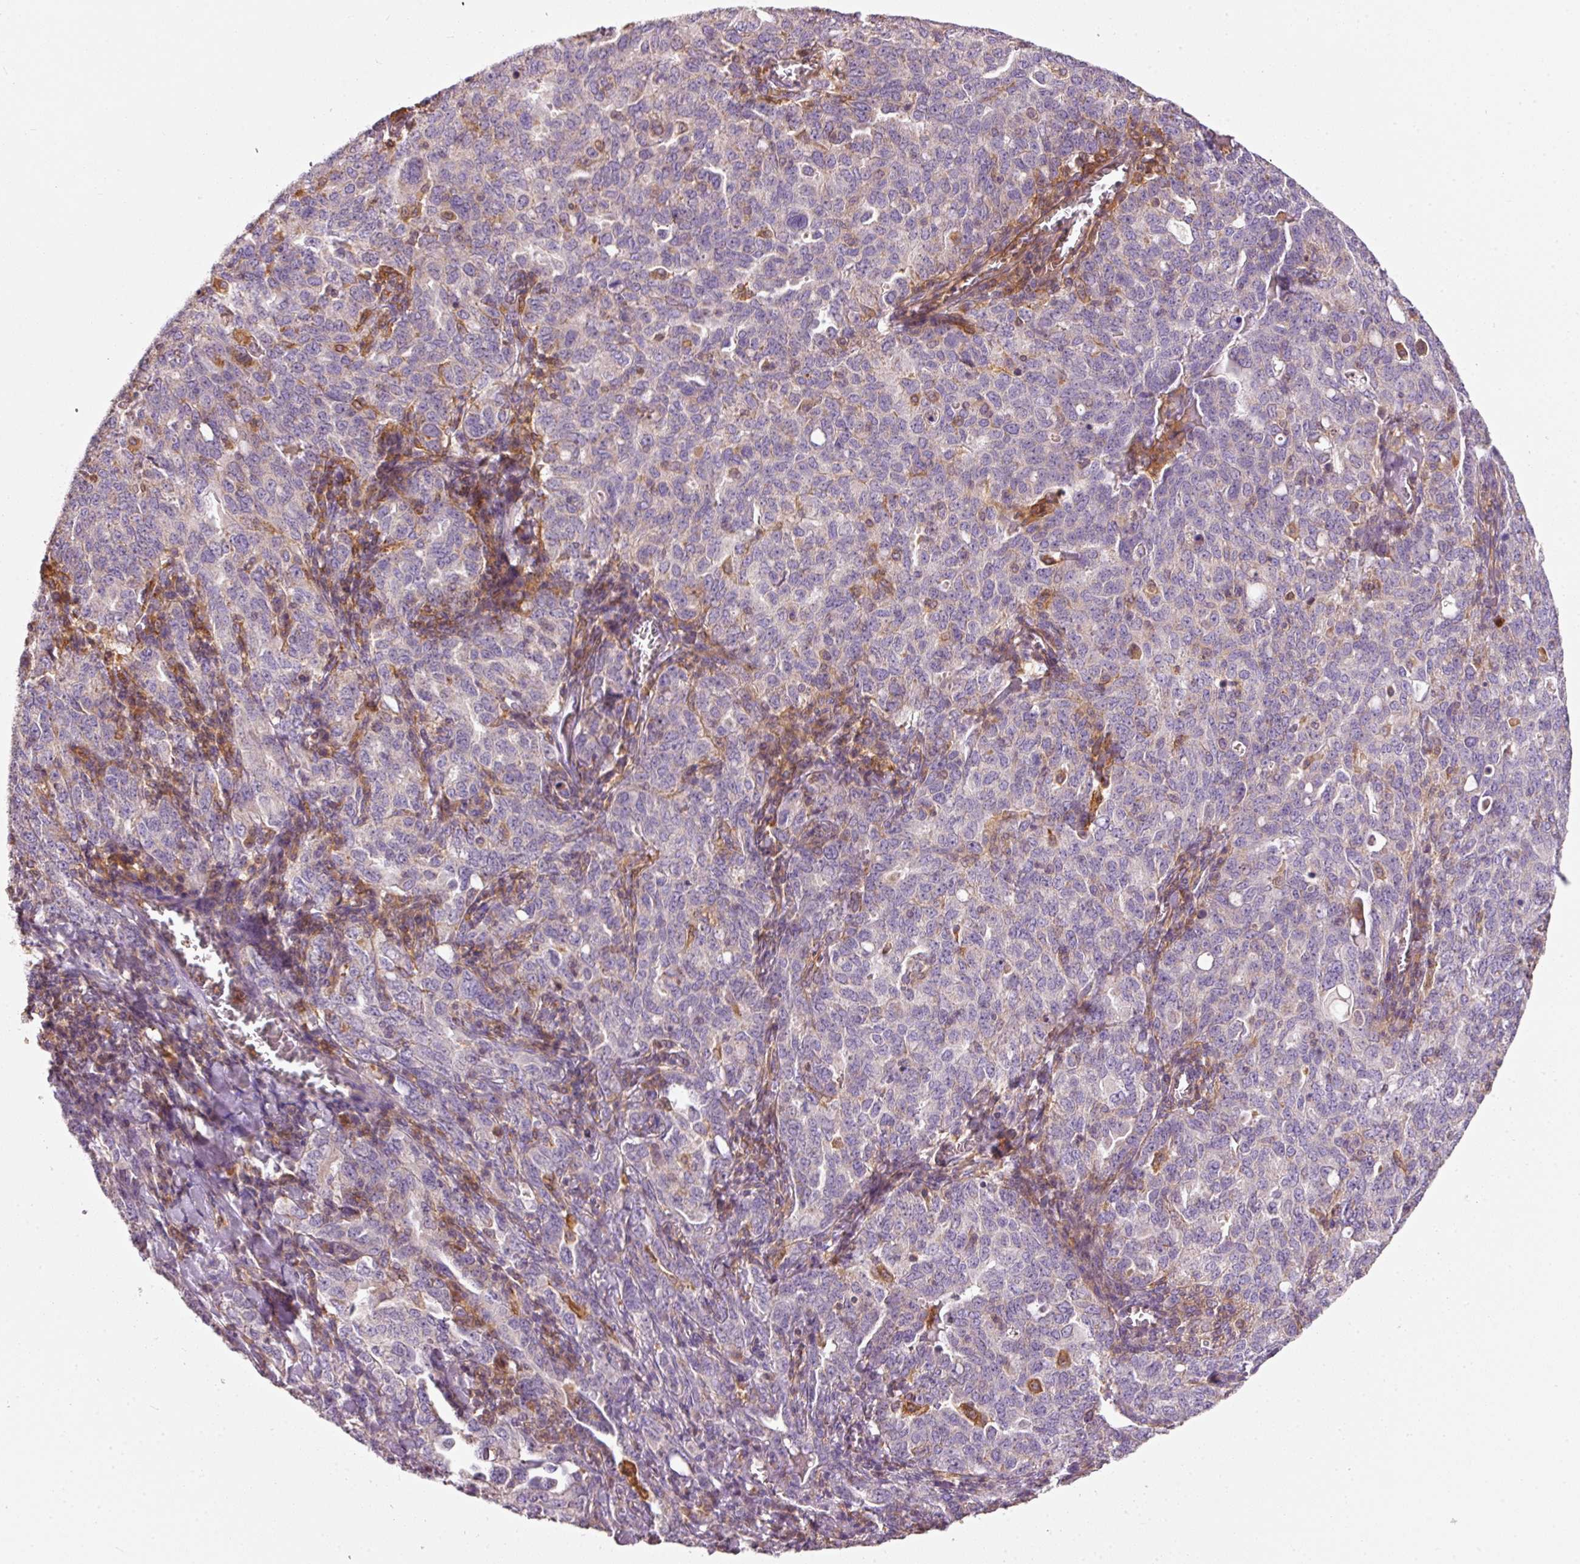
{"staining": {"intensity": "negative", "quantity": "none", "location": "none"}, "tissue": "ovarian cancer", "cell_type": "Tumor cells", "image_type": "cancer", "snomed": [{"axis": "morphology", "description": "Carcinoma, endometroid"}, {"axis": "topography", "description": "Ovary"}], "caption": "There is no significant positivity in tumor cells of ovarian cancer. Brightfield microscopy of immunohistochemistry (IHC) stained with DAB (brown) and hematoxylin (blue), captured at high magnification.", "gene": "IQGAP2", "patient": {"sex": "female", "age": 62}}